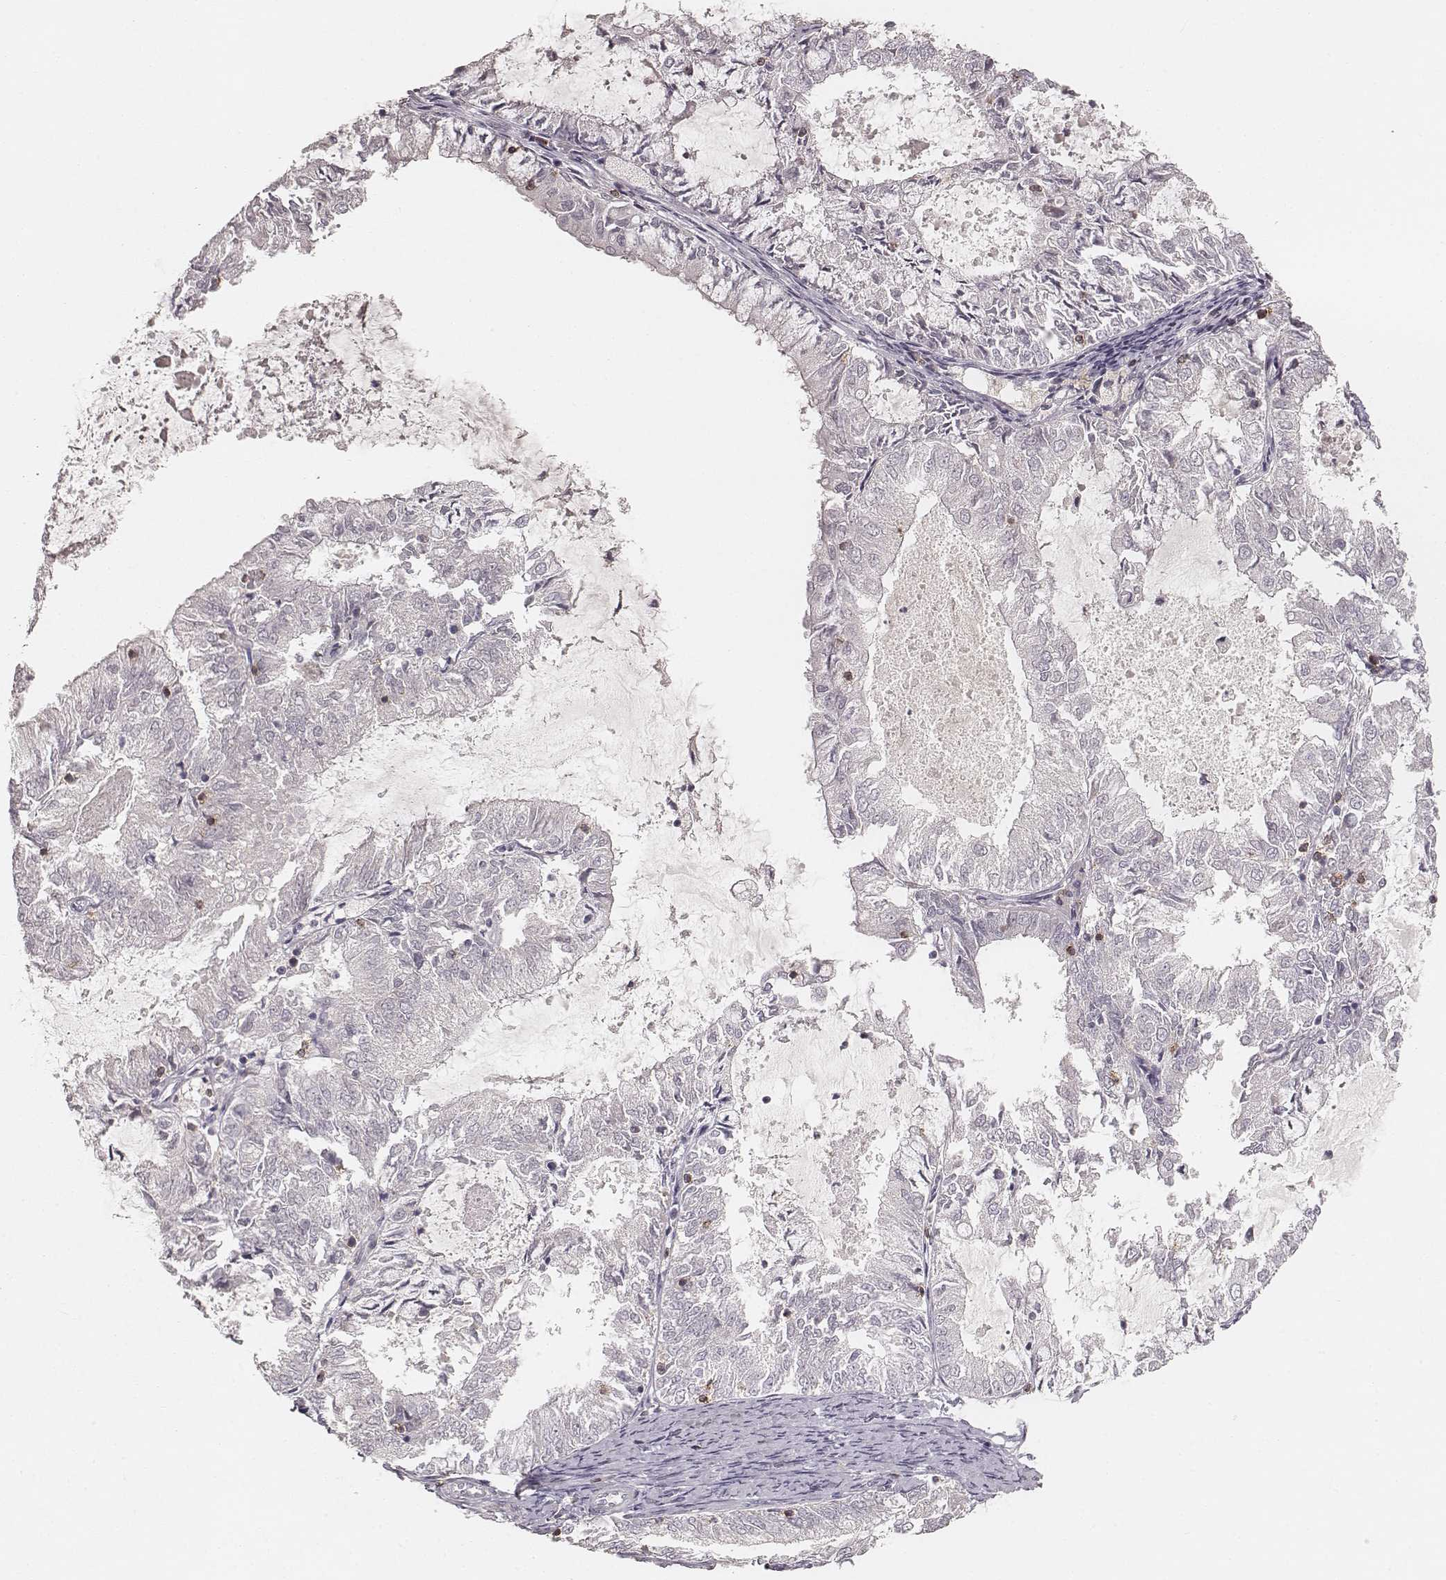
{"staining": {"intensity": "negative", "quantity": "none", "location": "none"}, "tissue": "endometrial cancer", "cell_type": "Tumor cells", "image_type": "cancer", "snomed": [{"axis": "morphology", "description": "Adenocarcinoma, NOS"}, {"axis": "topography", "description": "Endometrium"}], "caption": "Micrograph shows no significant protein expression in tumor cells of endometrial adenocarcinoma. (Stains: DAB immunohistochemistry with hematoxylin counter stain, Microscopy: brightfield microscopy at high magnification).", "gene": "CD8A", "patient": {"sex": "female", "age": 57}}